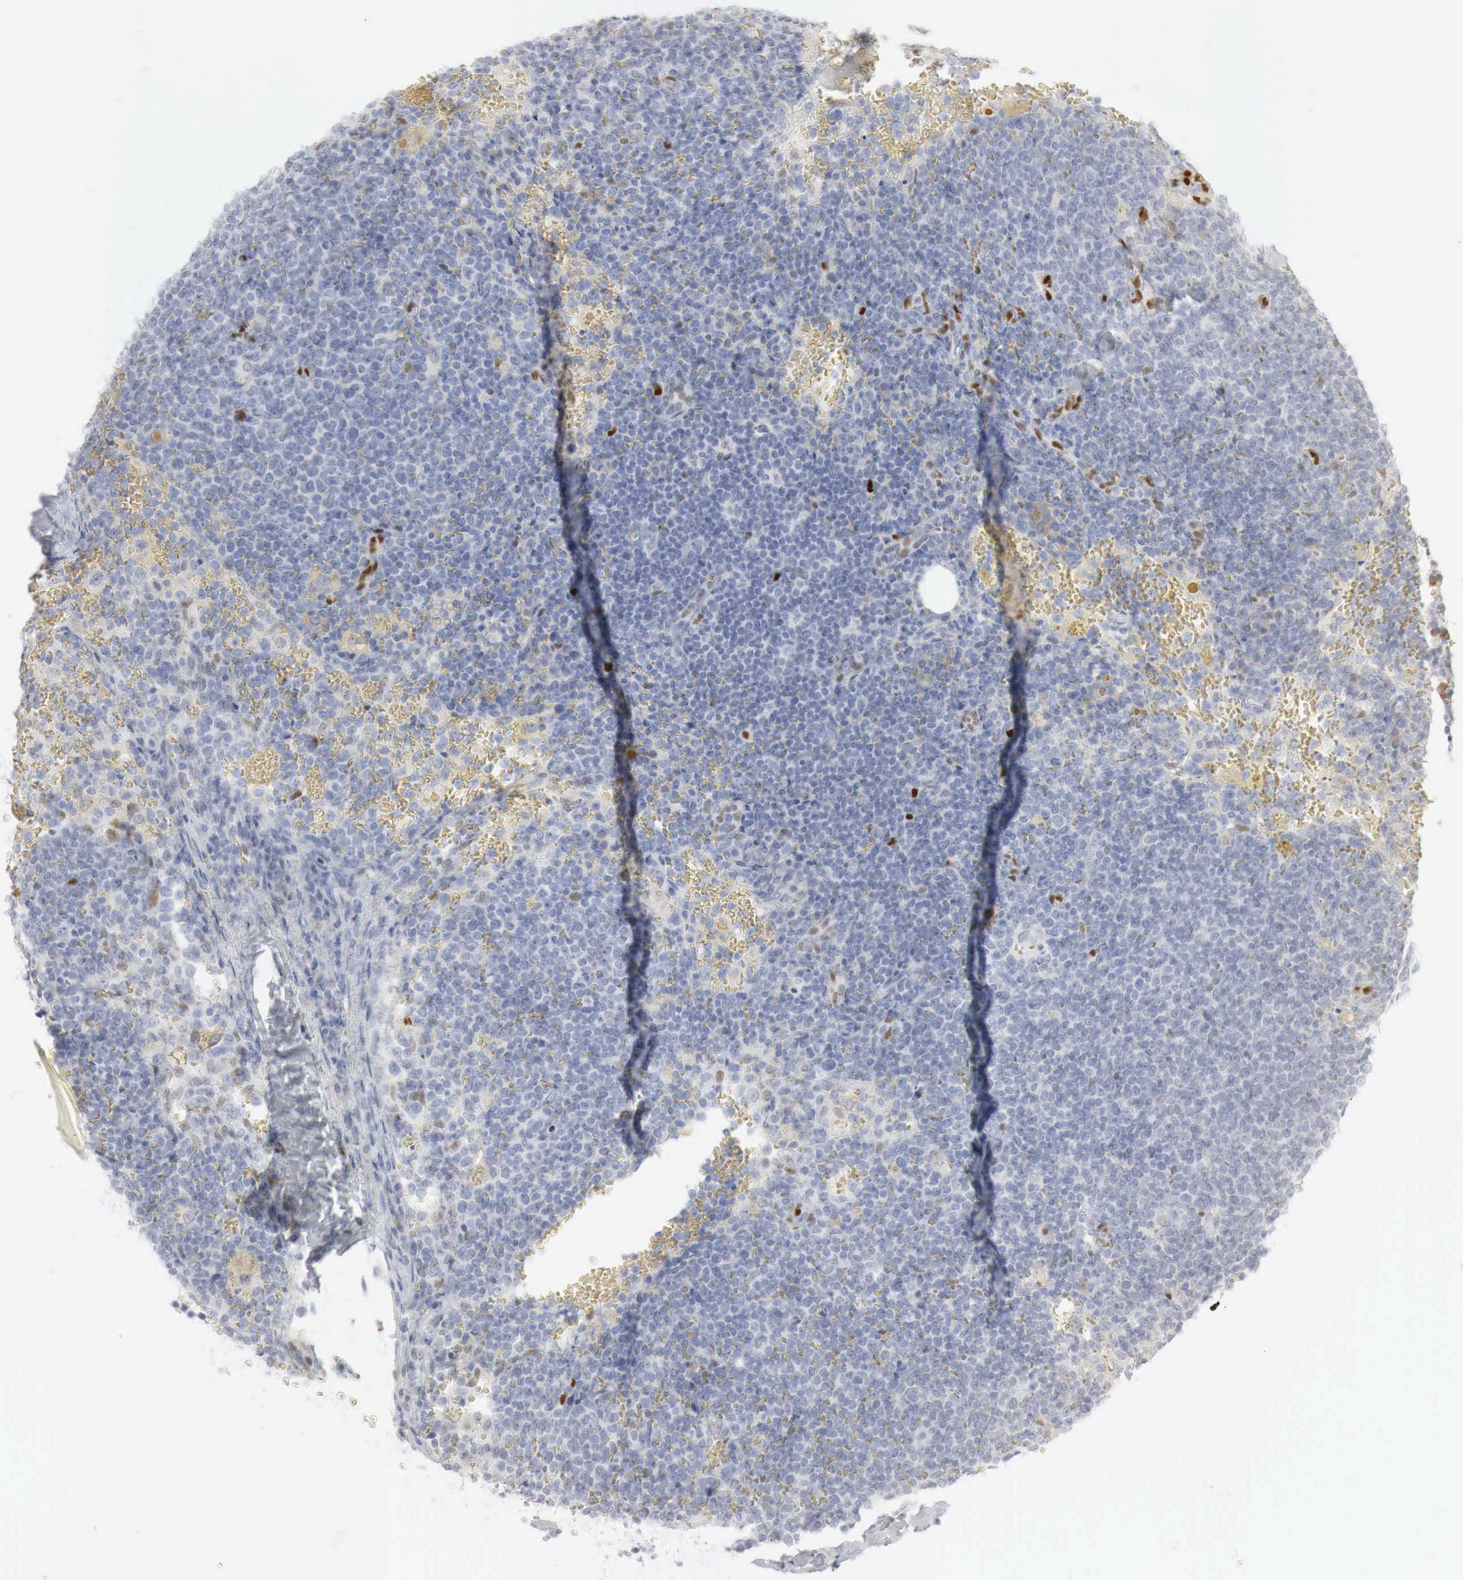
{"staining": {"intensity": "negative", "quantity": "none", "location": "none"}, "tissue": "lymphoma", "cell_type": "Tumor cells", "image_type": "cancer", "snomed": [{"axis": "morphology", "description": "Malignant lymphoma, non-Hodgkin's type, High grade"}, {"axis": "topography", "description": "Lymph node"}], "caption": "High magnification brightfield microscopy of lymphoma stained with DAB (3,3'-diaminobenzidine) (brown) and counterstained with hematoxylin (blue): tumor cells show no significant positivity. (IHC, brightfield microscopy, high magnification).", "gene": "TP63", "patient": {"sex": "female", "age": 76}}